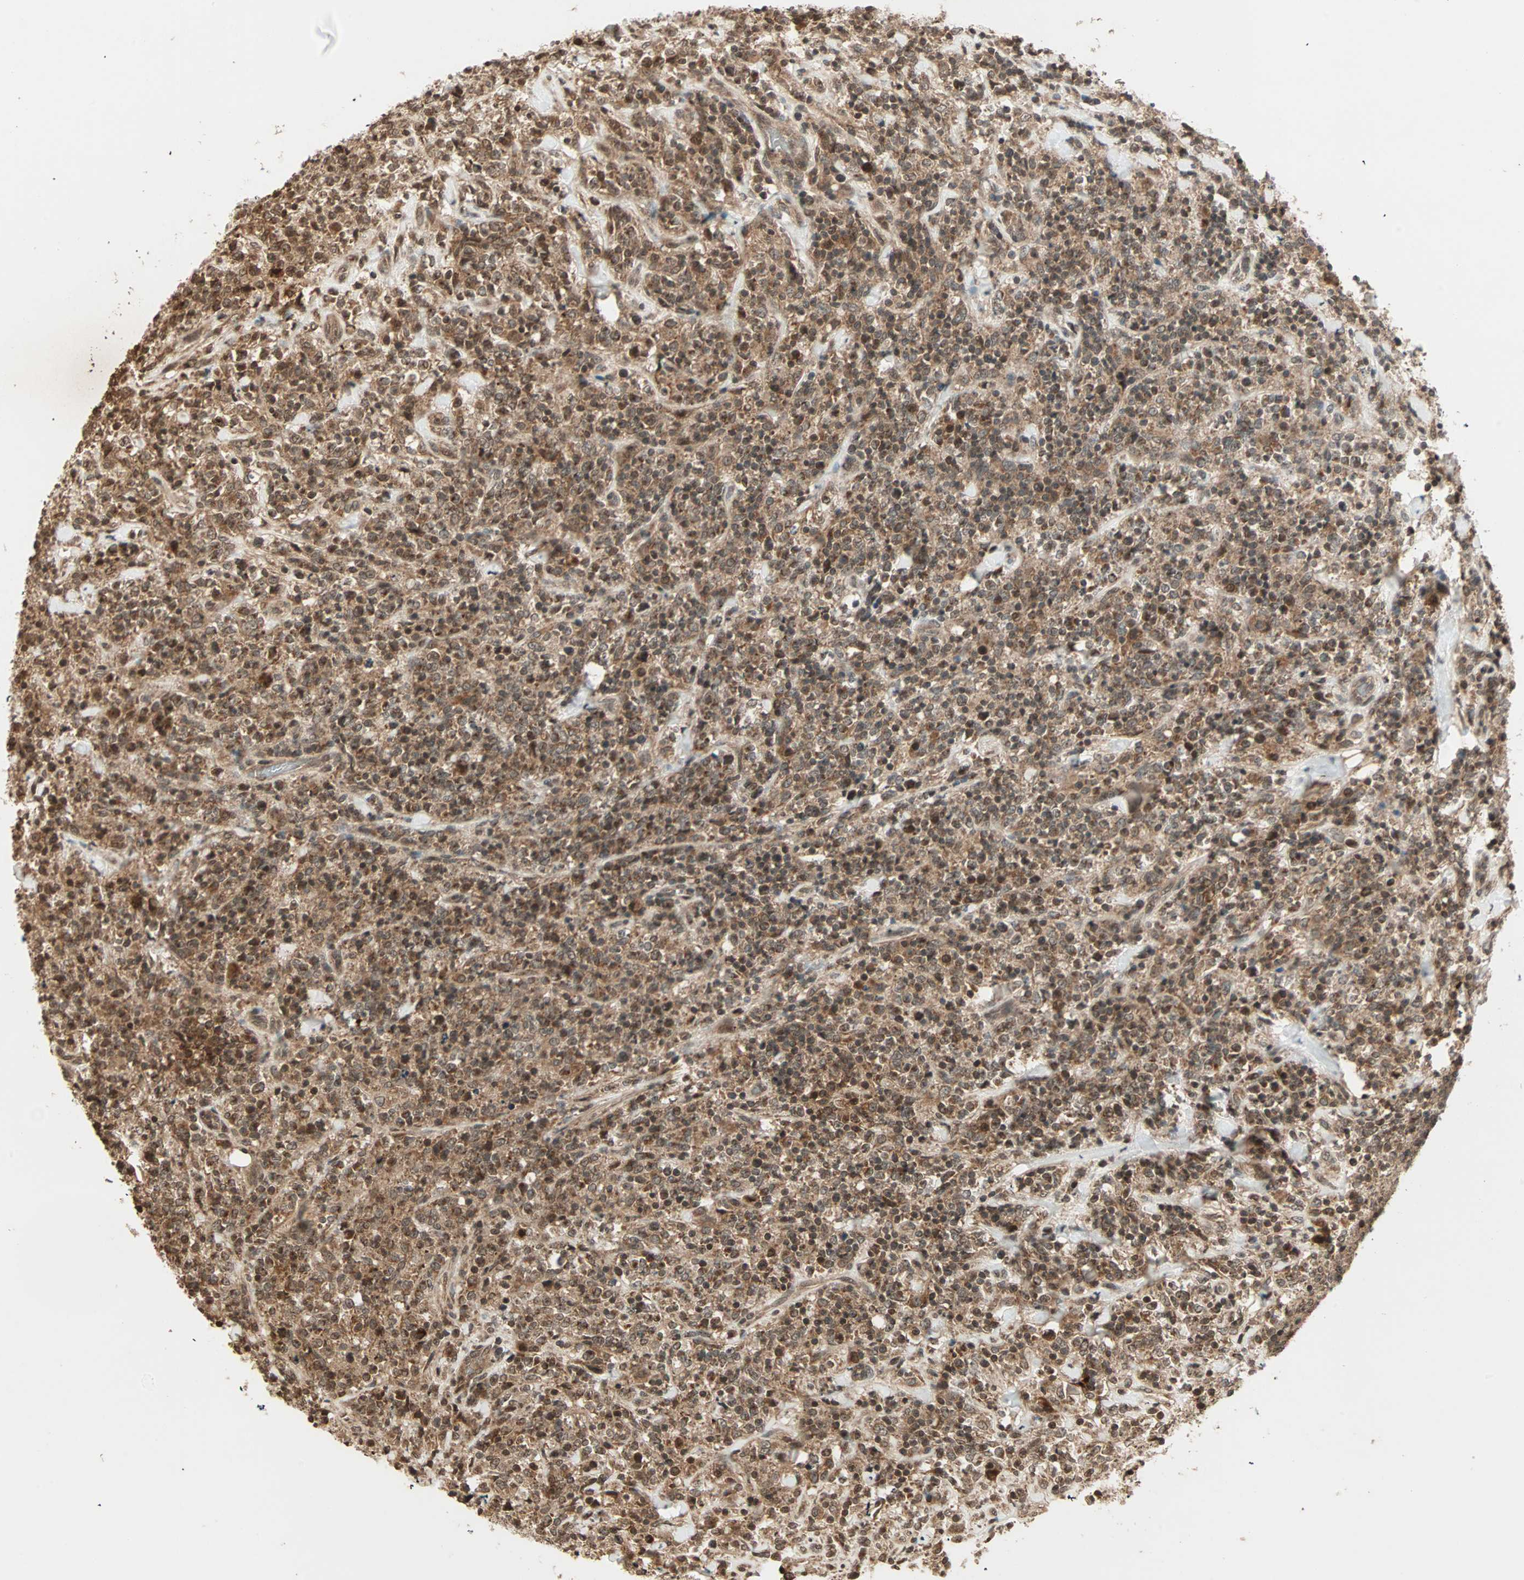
{"staining": {"intensity": "moderate", "quantity": ">75%", "location": "cytoplasmic/membranous"}, "tissue": "lymphoma", "cell_type": "Tumor cells", "image_type": "cancer", "snomed": [{"axis": "morphology", "description": "Malignant lymphoma, non-Hodgkin's type, High grade"}, {"axis": "topography", "description": "Soft tissue"}], "caption": "Lymphoma was stained to show a protein in brown. There is medium levels of moderate cytoplasmic/membranous staining in approximately >75% of tumor cells.", "gene": "RFFL", "patient": {"sex": "male", "age": 18}}